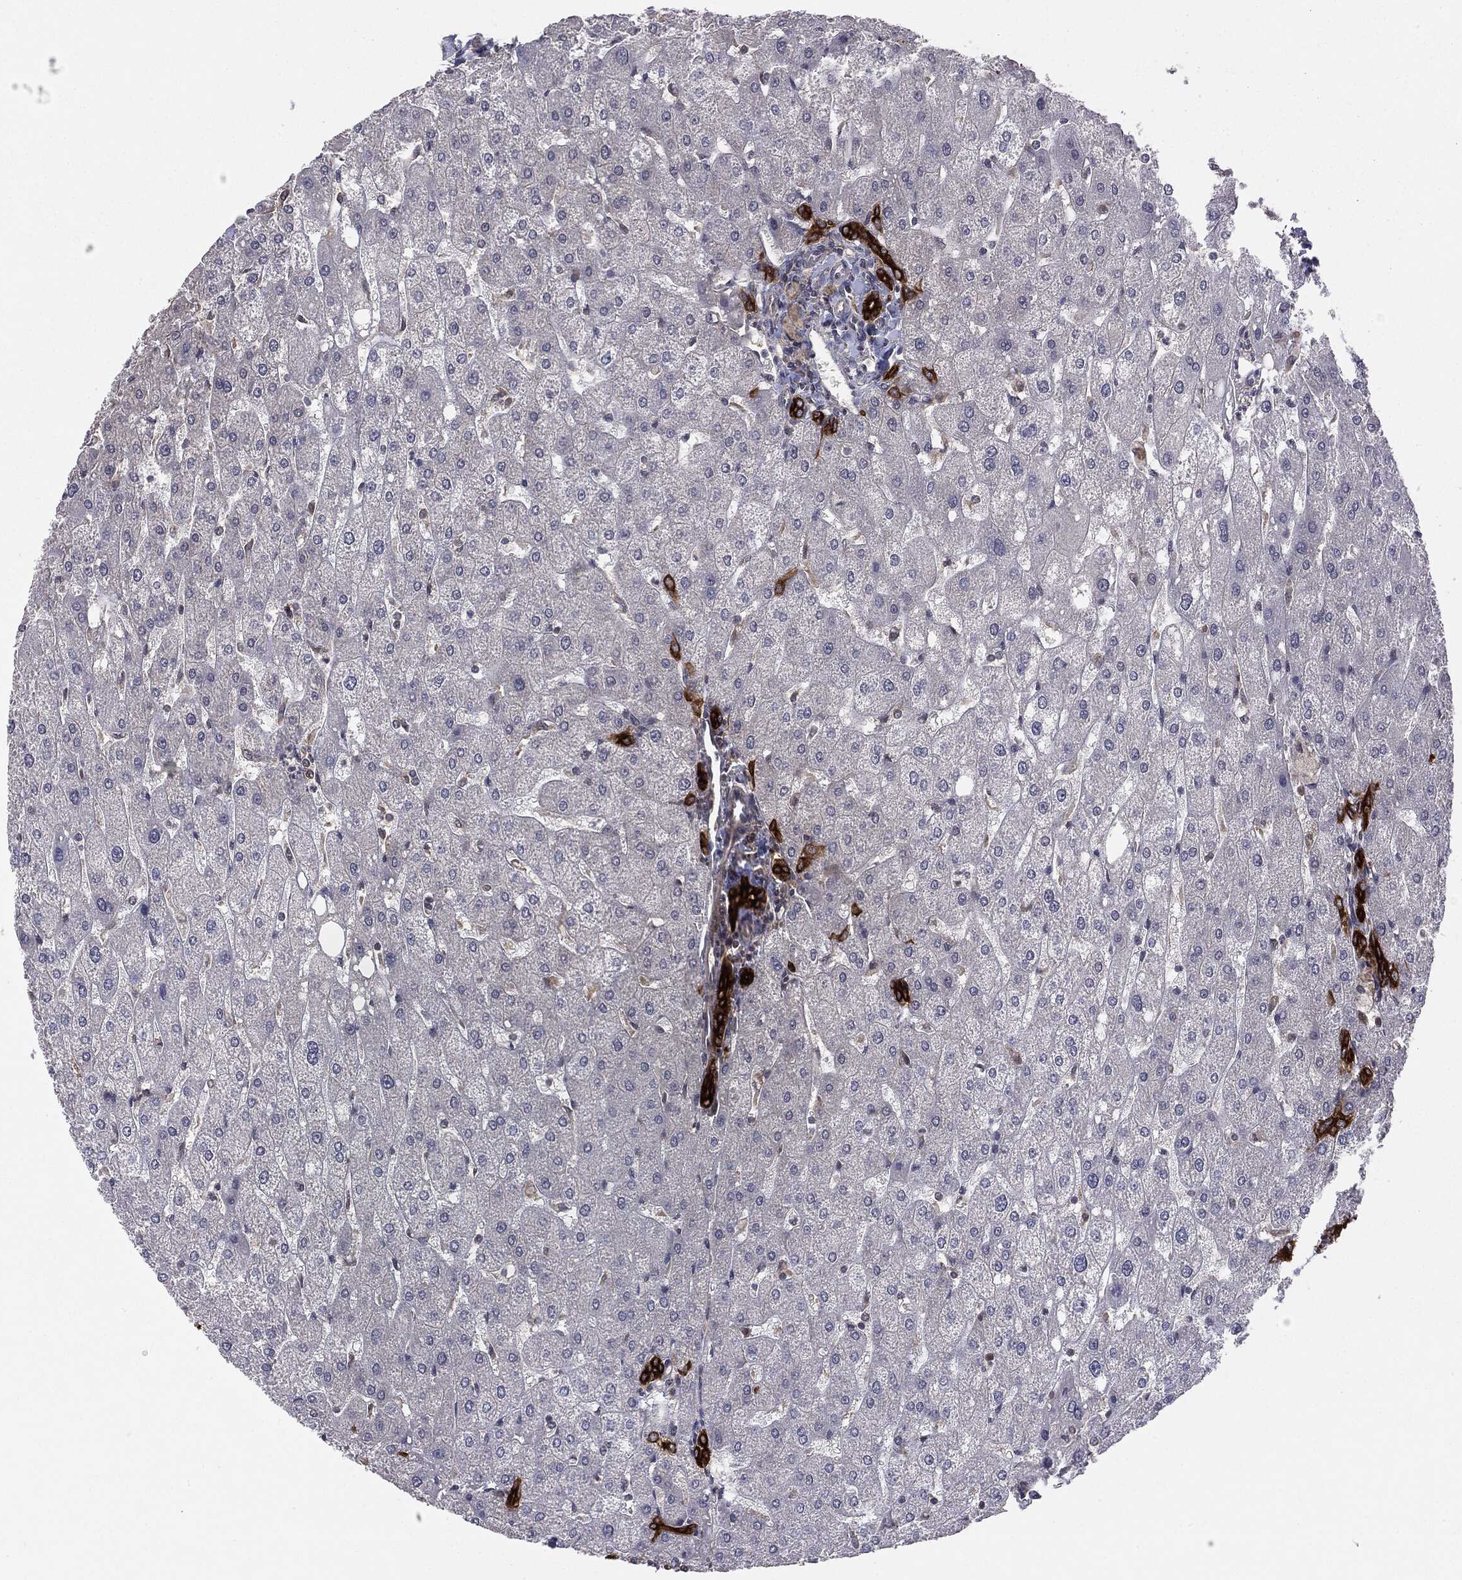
{"staining": {"intensity": "strong", "quantity": ">75%", "location": "cytoplasmic/membranous"}, "tissue": "liver", "cell_type": "Cholangiocytes", "image_type": "normal", "snomed": [{"axis": "morphology", "description": "Normal tissue, NOS"}, {"axis": "topography", "description": "Liver"}], "caption": "DAB (3,3'-diaminobenzidine) immunohistochemical staining of benign human liver shows strong cytoplasmic/membranous protein staining in approximately >75% of cholangiocytes.", "gene": "KRT7", "patient": {"sex": "male", "age": 67}}